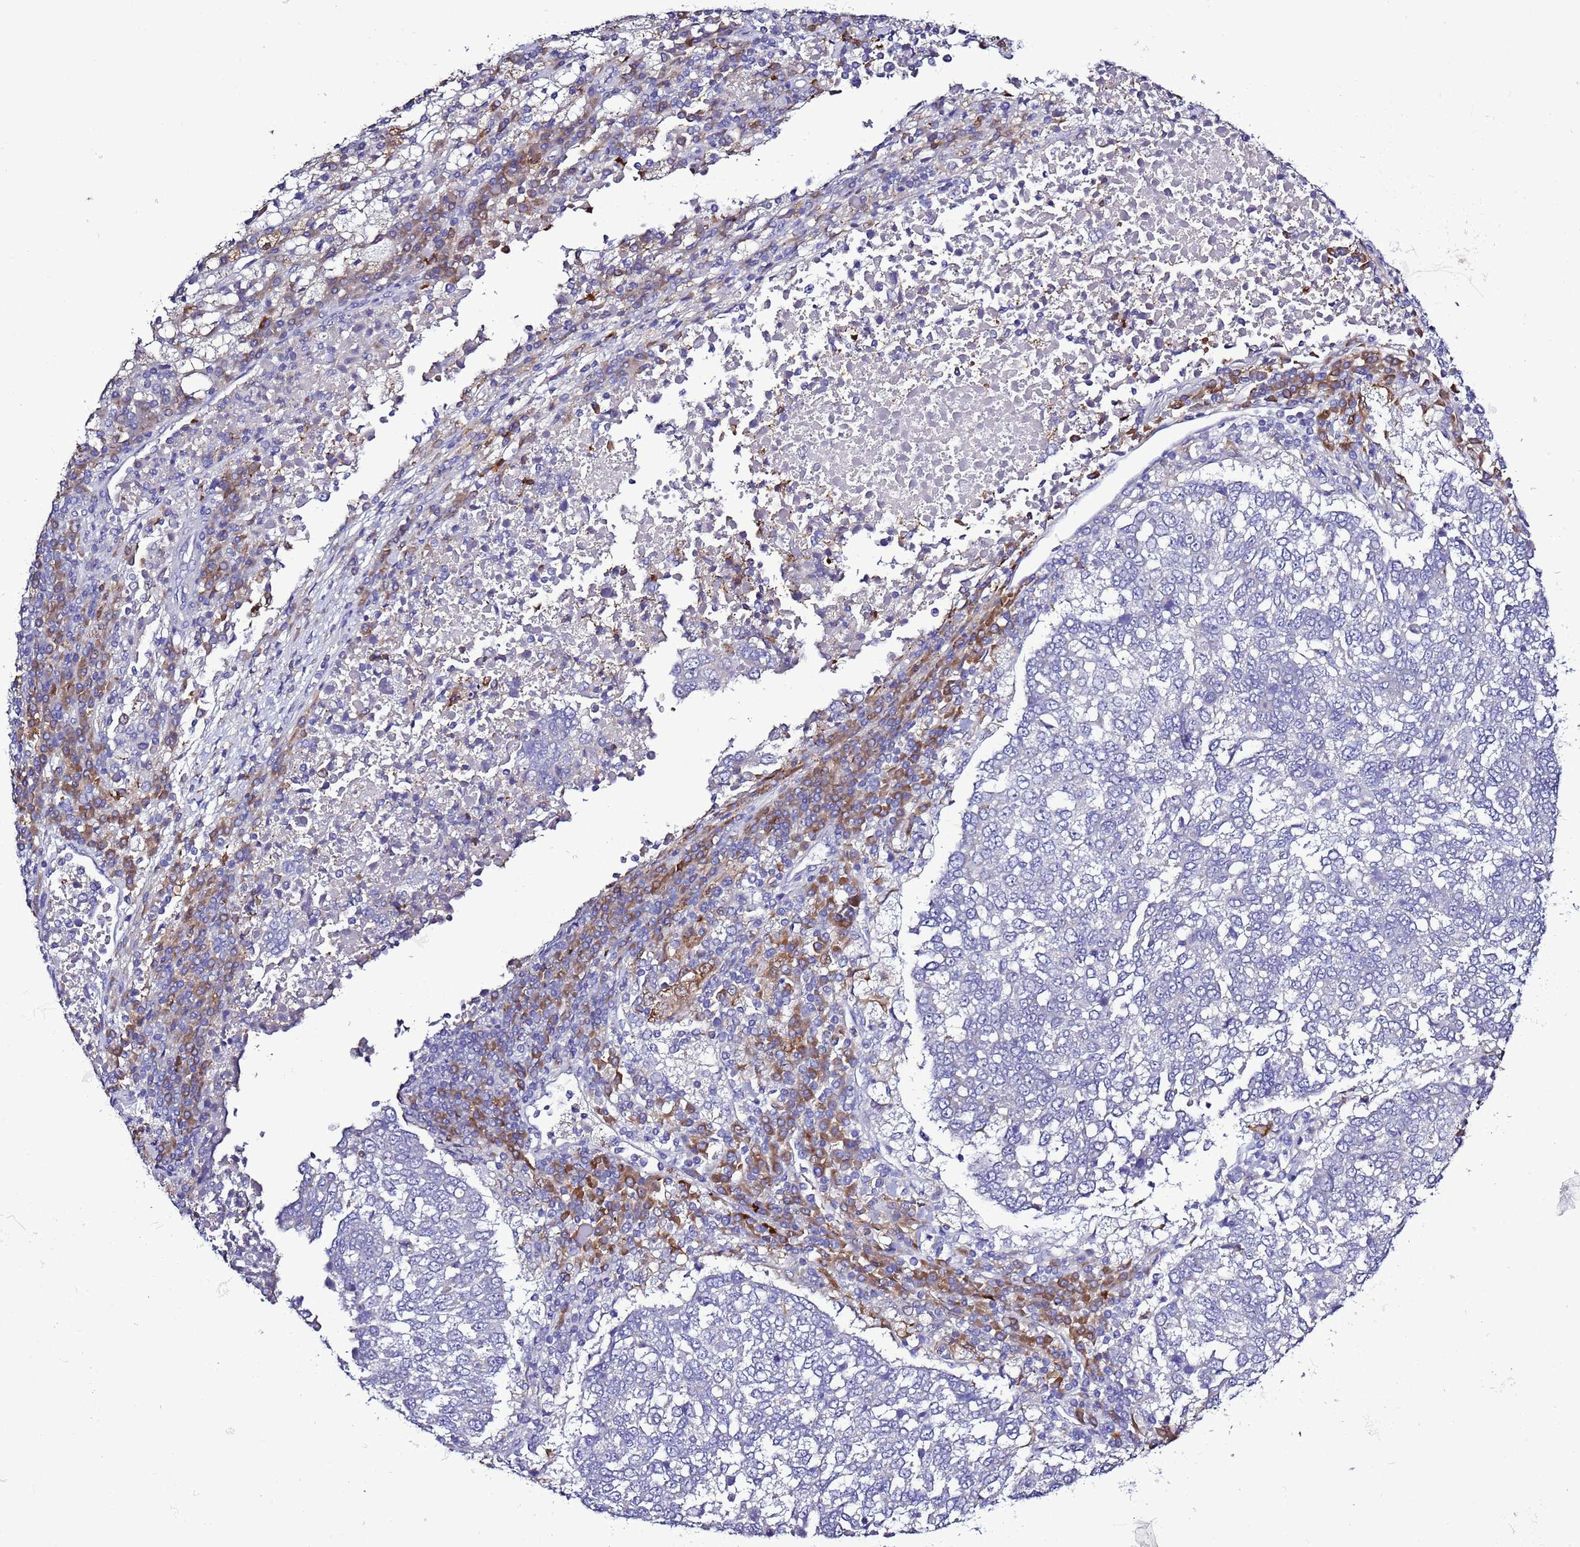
{"staining": {"intensity": "negative", "quantity": "none", "location": "none"}, "tissue": "lung cancer", "cell_type": "Tumor cells", "image_type": "cancer", "snomed": [{"axis": "morphology", "description": "Squamous cell carcinoma, NOS"}, {"axis": "topography", "description": "Lung"}], "caption": "High power microscopy histopathology image of an immunohistochemistry (IHC) photomicrograph of lung squamous cell carcinoma, revealing no significant expression in tumor cells. (DAB immunohistochemistry, high magnification).", "gene": "SPCS1", "patient": {"sex": "male", "age": 73}}